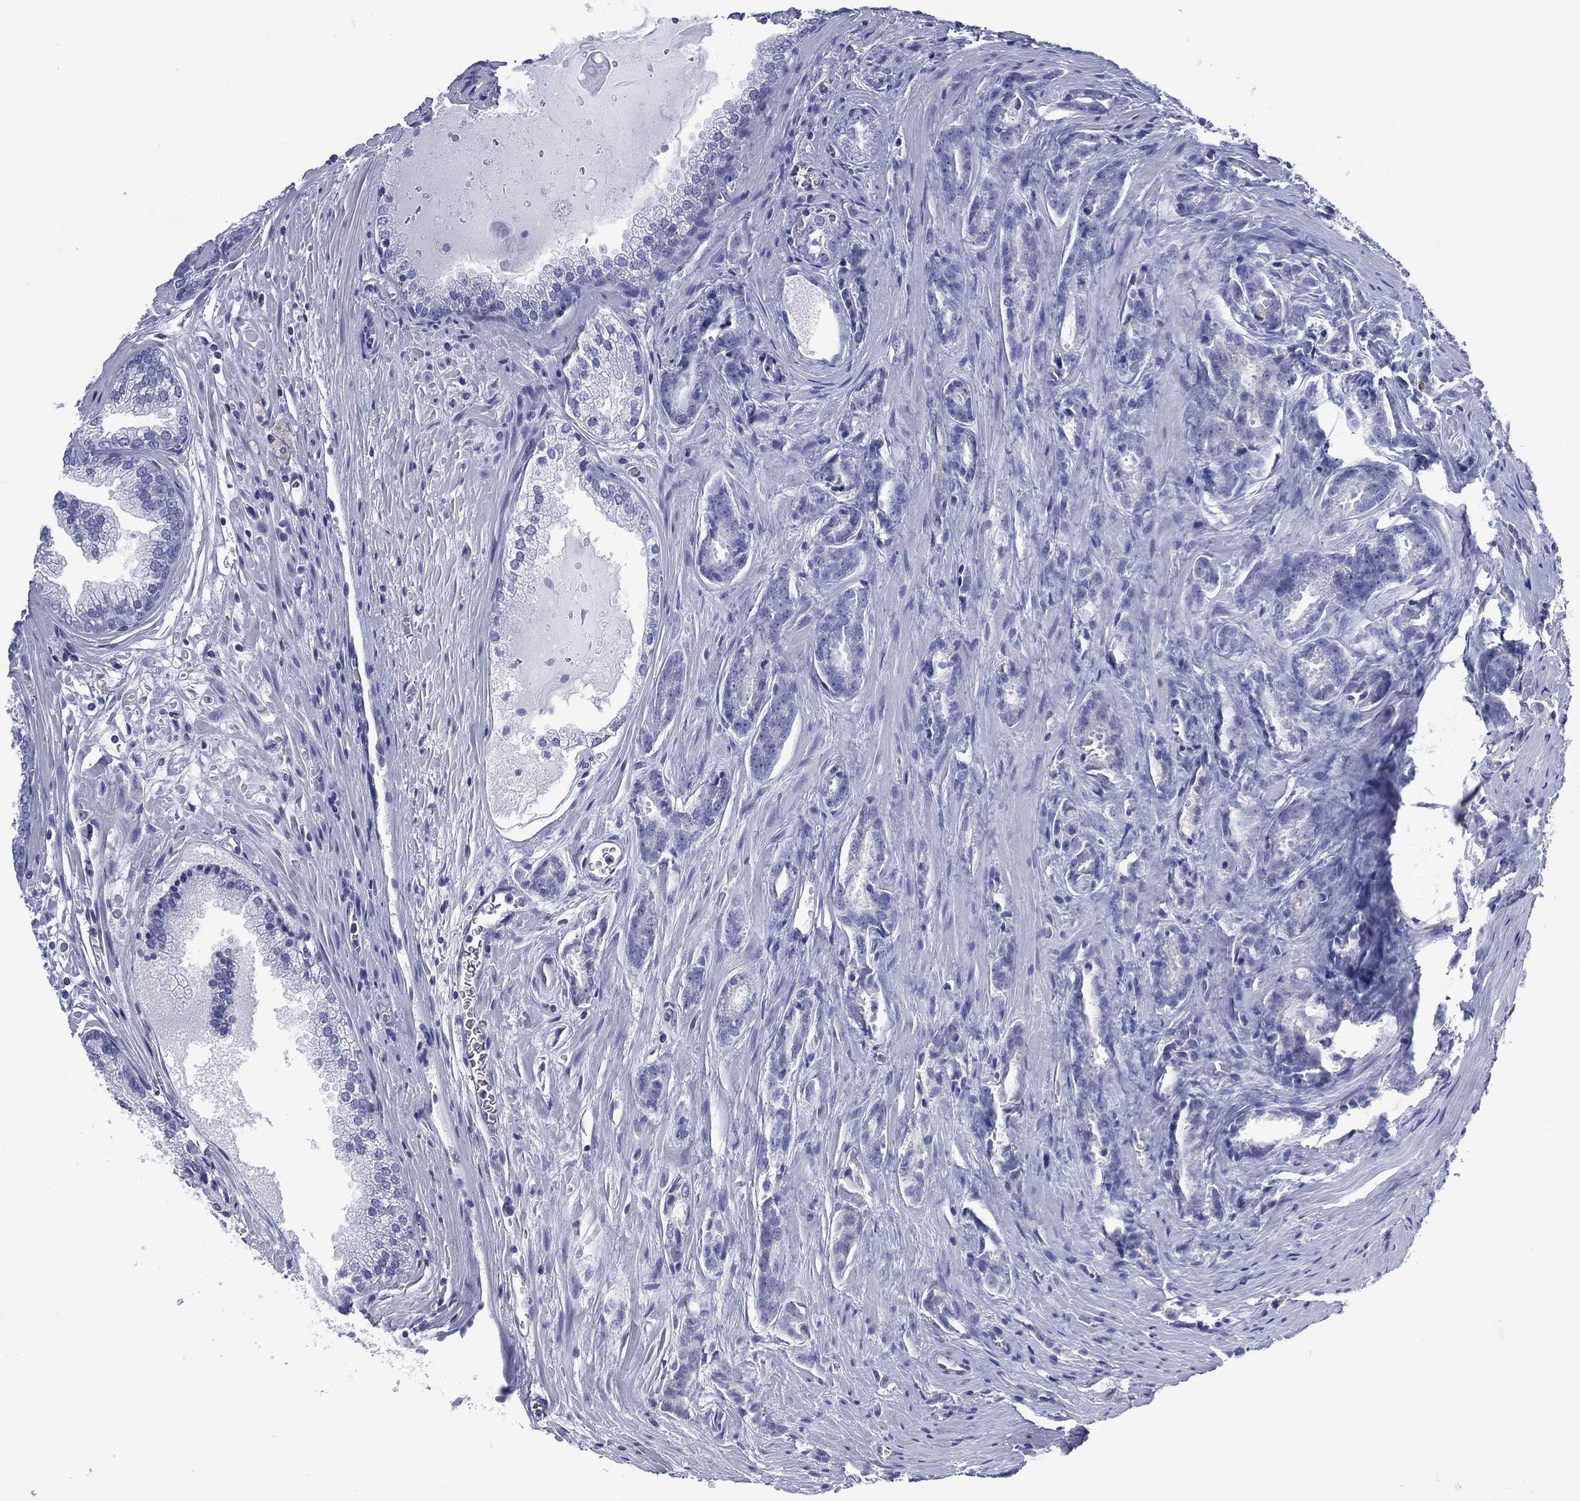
{"staining": {"intensity": "negative", "quantity": "none", "location": "none"}, "tissue": "prostate cancer", "cell_type": "Tumor cells", "image_type": "cancer", "snomed": [{"axis": "morphology", "description": "Adenocarcinoma, NOS"}, {"axis": "morphology", "description": "Adenocarcinoma, High grade"}, {"axis": "topography", "description": "Prostate"}], "caption": "Protein analysis of prostate cancer (adenocarcinoma) exhibits no significant positivity in tumor cells.", "gene": "DDI1", "patient": {"sex": "male", "age": 70}}